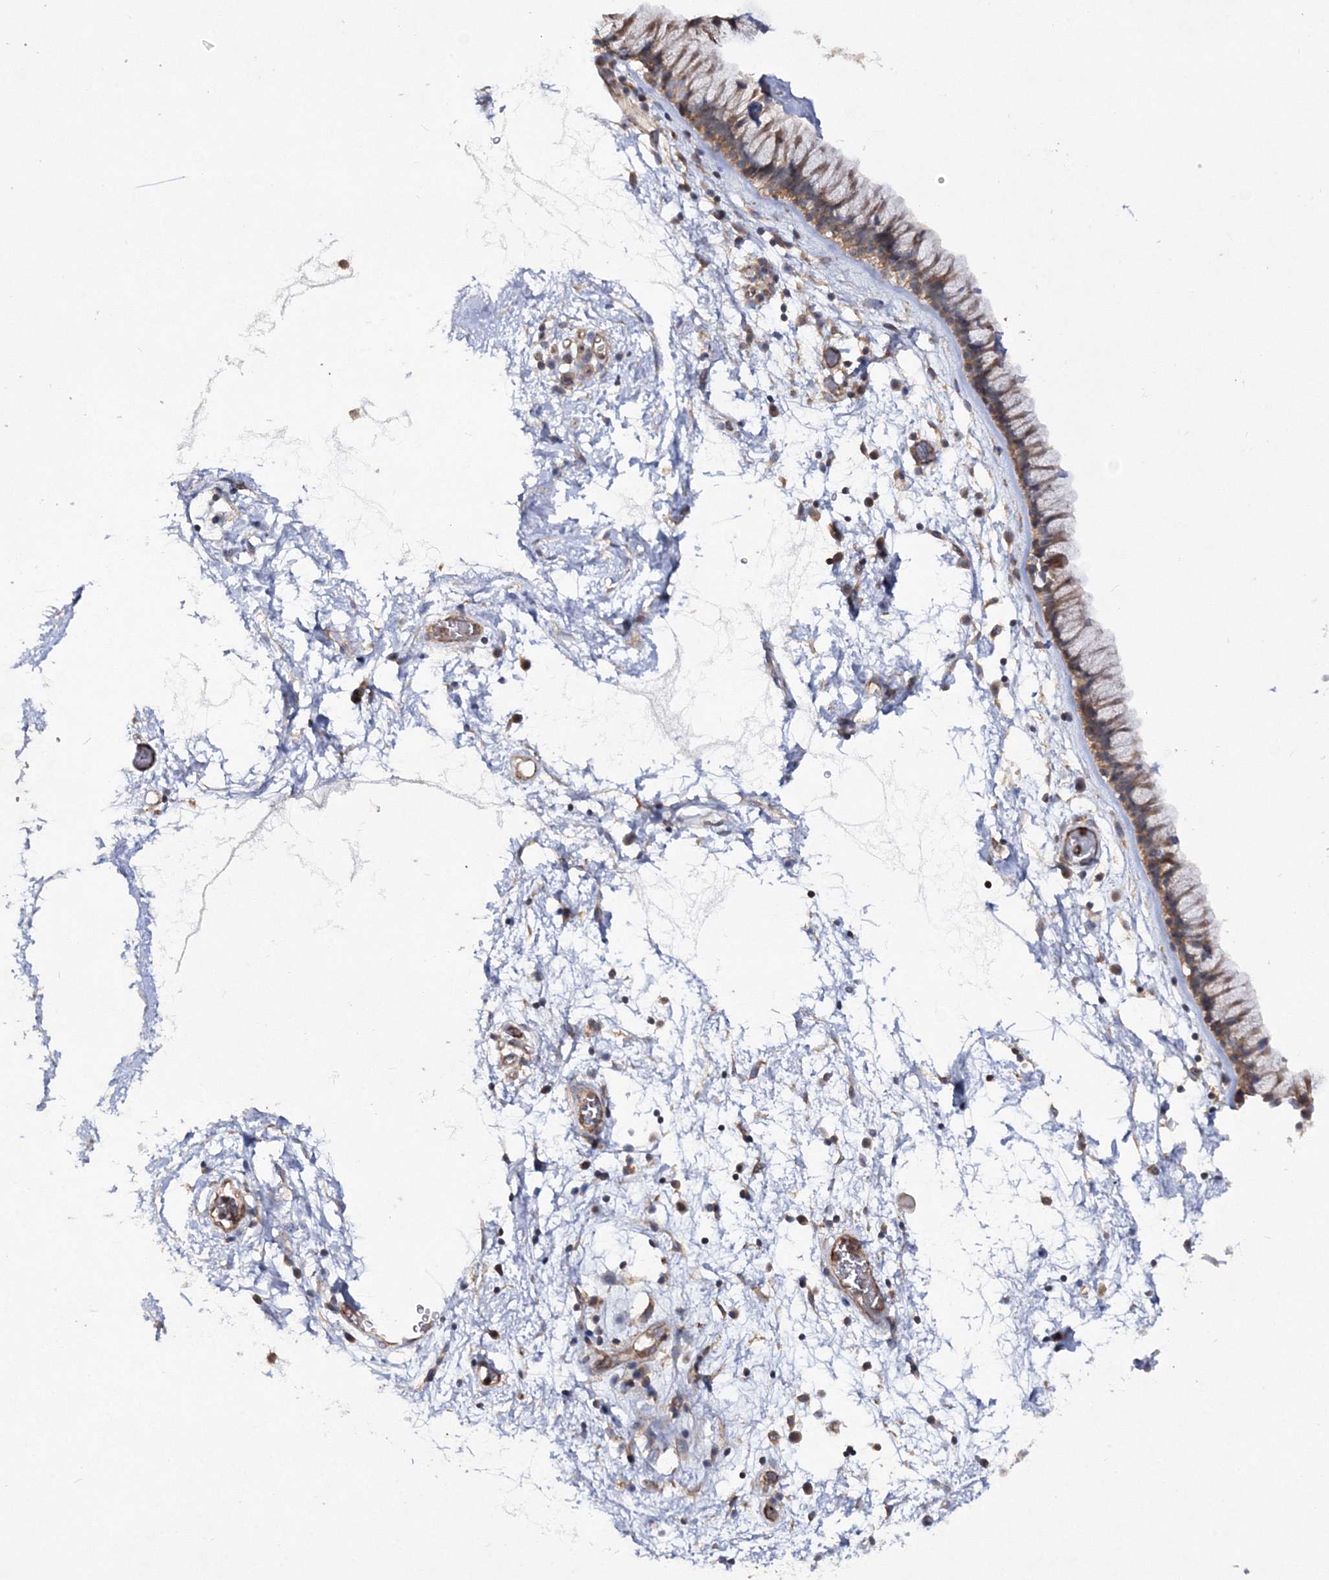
{"staining": {"intensity": "moderate", "quantity": ">75%", "location": "cytoplasmic/membranous"}, "tissue": "nasopharynx", "cell_type": "Respiratory epithelial cells", "image_type": "normal", "snomed": [{"axis": "morphology", "description": "Normal tissue, NOS"}, {"axis": "morphology", "description": "Inflammation, NOS"}, {"axis": "topography", "description": "Nasopharynx"}], "caption": "Protein positivity by IHC exhibits moderate cytoplasmic/membranous staining in about >75% of respiratory epithelial cells in benign nasopharynx.", "gene": "DNAJC13", "patient": {"sex": "male", "age": 48}}